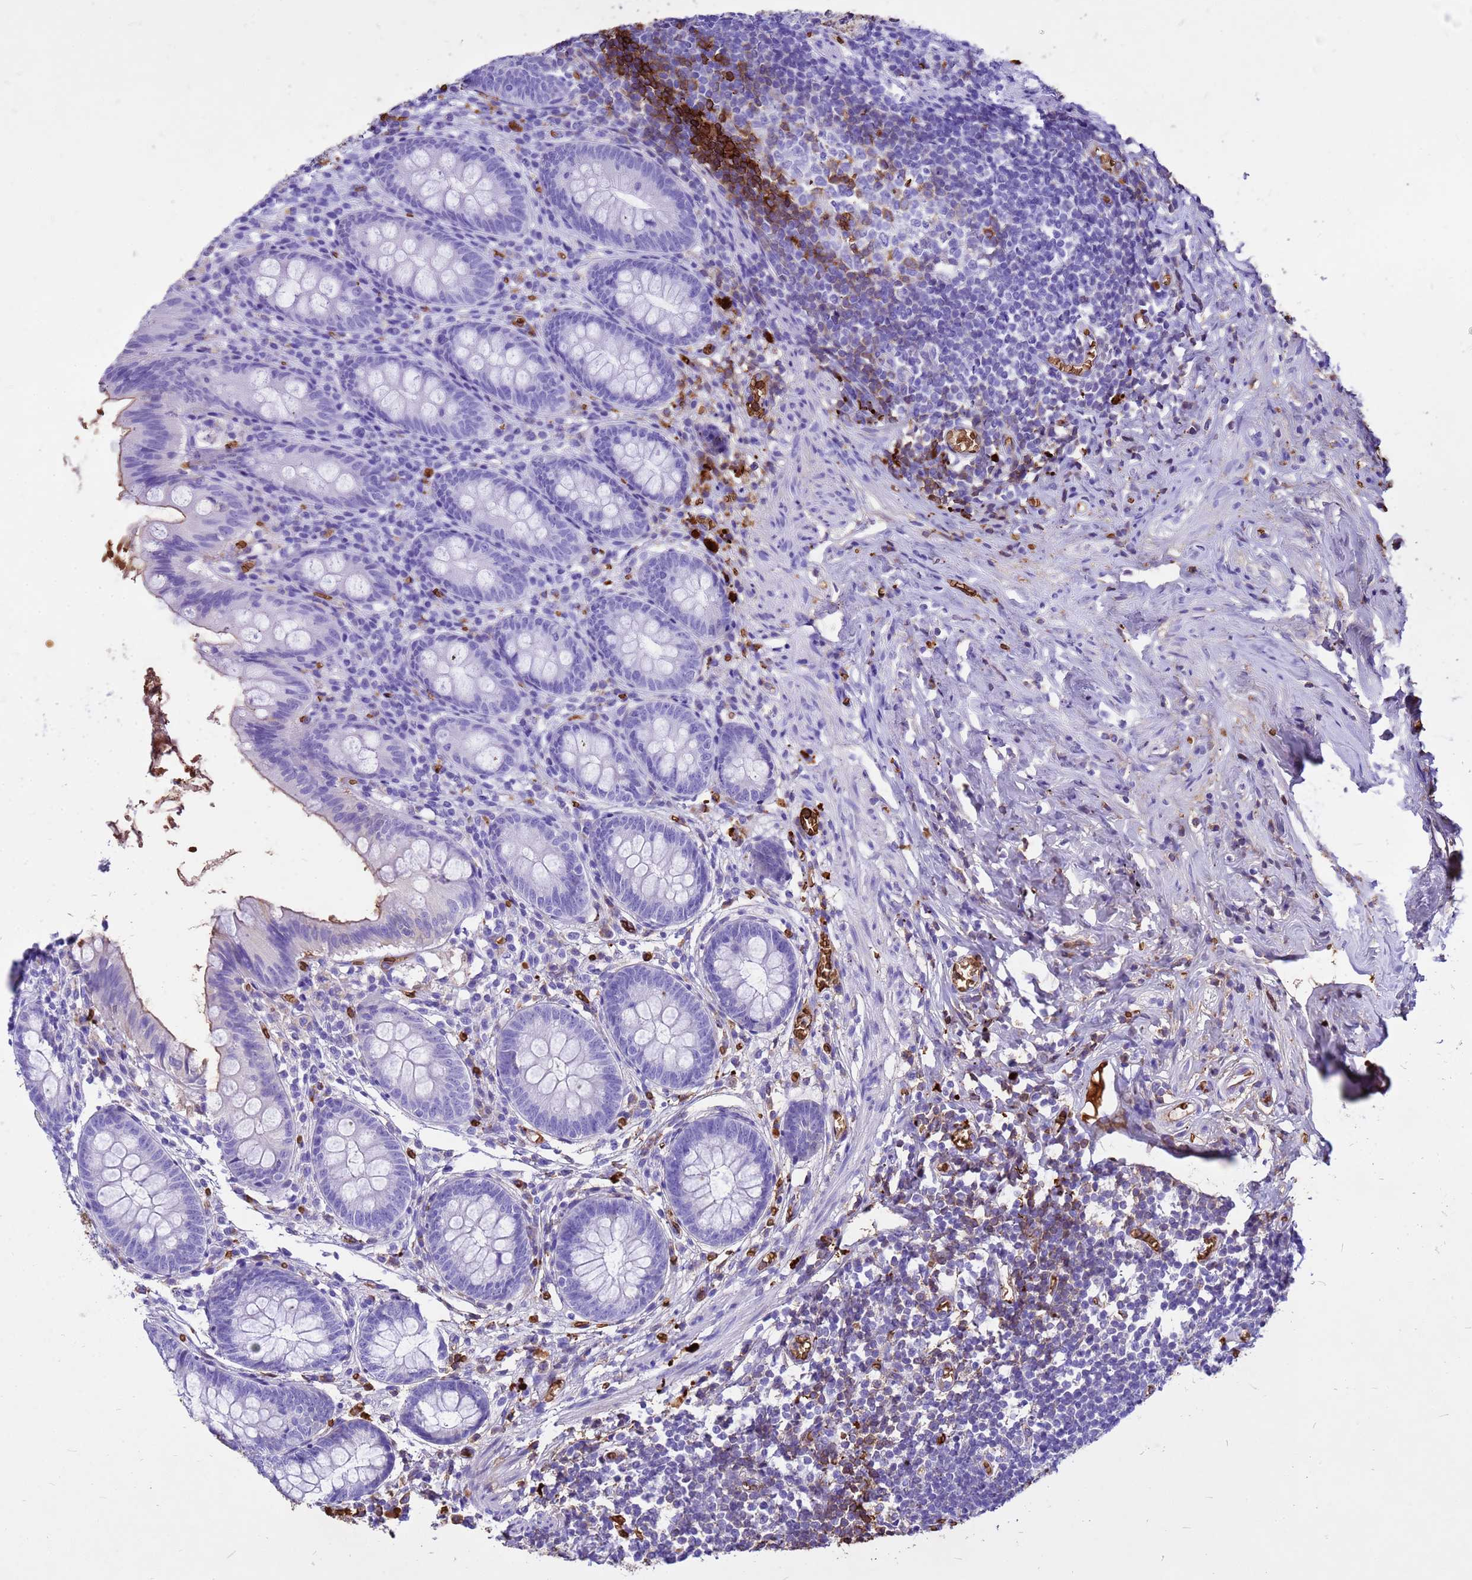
{"staining": {"intensity": "negative", "quantity": "none", "location": "none"}, "tissue": "appendix", "cell_type": "Glandular cells", "image_type": "normal", "snomed": [{"axis": "morphology", "description": "Normal tissue, NOS"}, {"axis": "topography", "description": "Appendix"}], "caption": "Histopathology image shows no protein positivity in glandular cells of unremarkable appendix. (Stains: DAB immunohistochemistry (IHC) with hematoxylin counter stain, Microscopy: brightfield microscopy at high magnification).", "gene": "HBA1", "patient": {"sex": "female", "age": 51}}